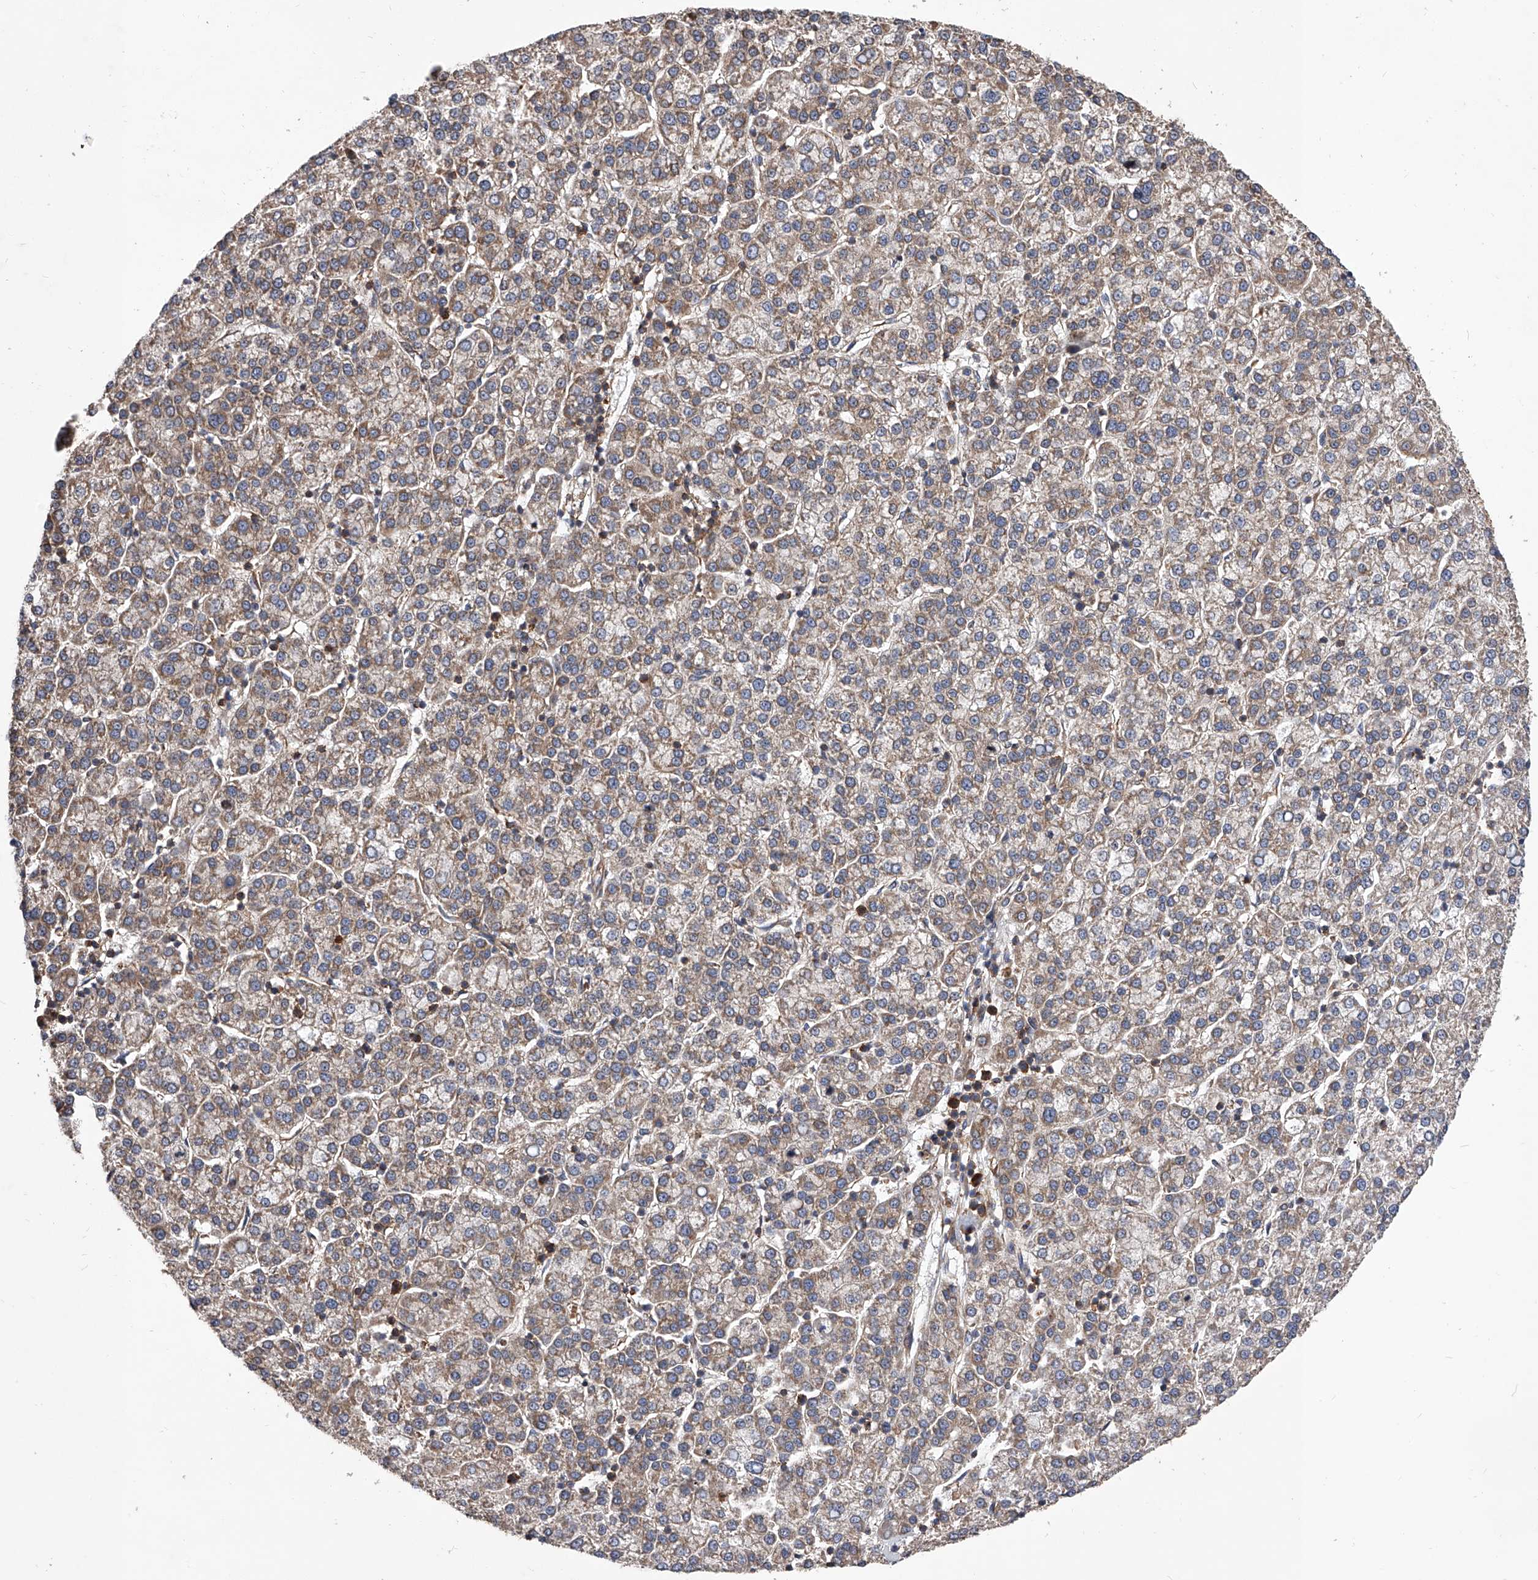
{"staining": {"intensity": "weak", "quantity": ">75%", "location": "cytoplasmic/membranous"}, "tissue": "liver cancer", "cell_type": "Tumor cells", "image_type": "cancer", "snomed": [{"axis": "morphology", "description": "Carcinoma, Hepatocellular, NOS"}, {"axis": "topography", "description": "Liver"}], "caption": "Protein staining of liver hepatocellular carcinoma tissue displays weak cytoplasmic/membranous expression in about >75% of tumor cells.", "gene": "CFAP410", "patient": {"sex": "female", "age": 58}}